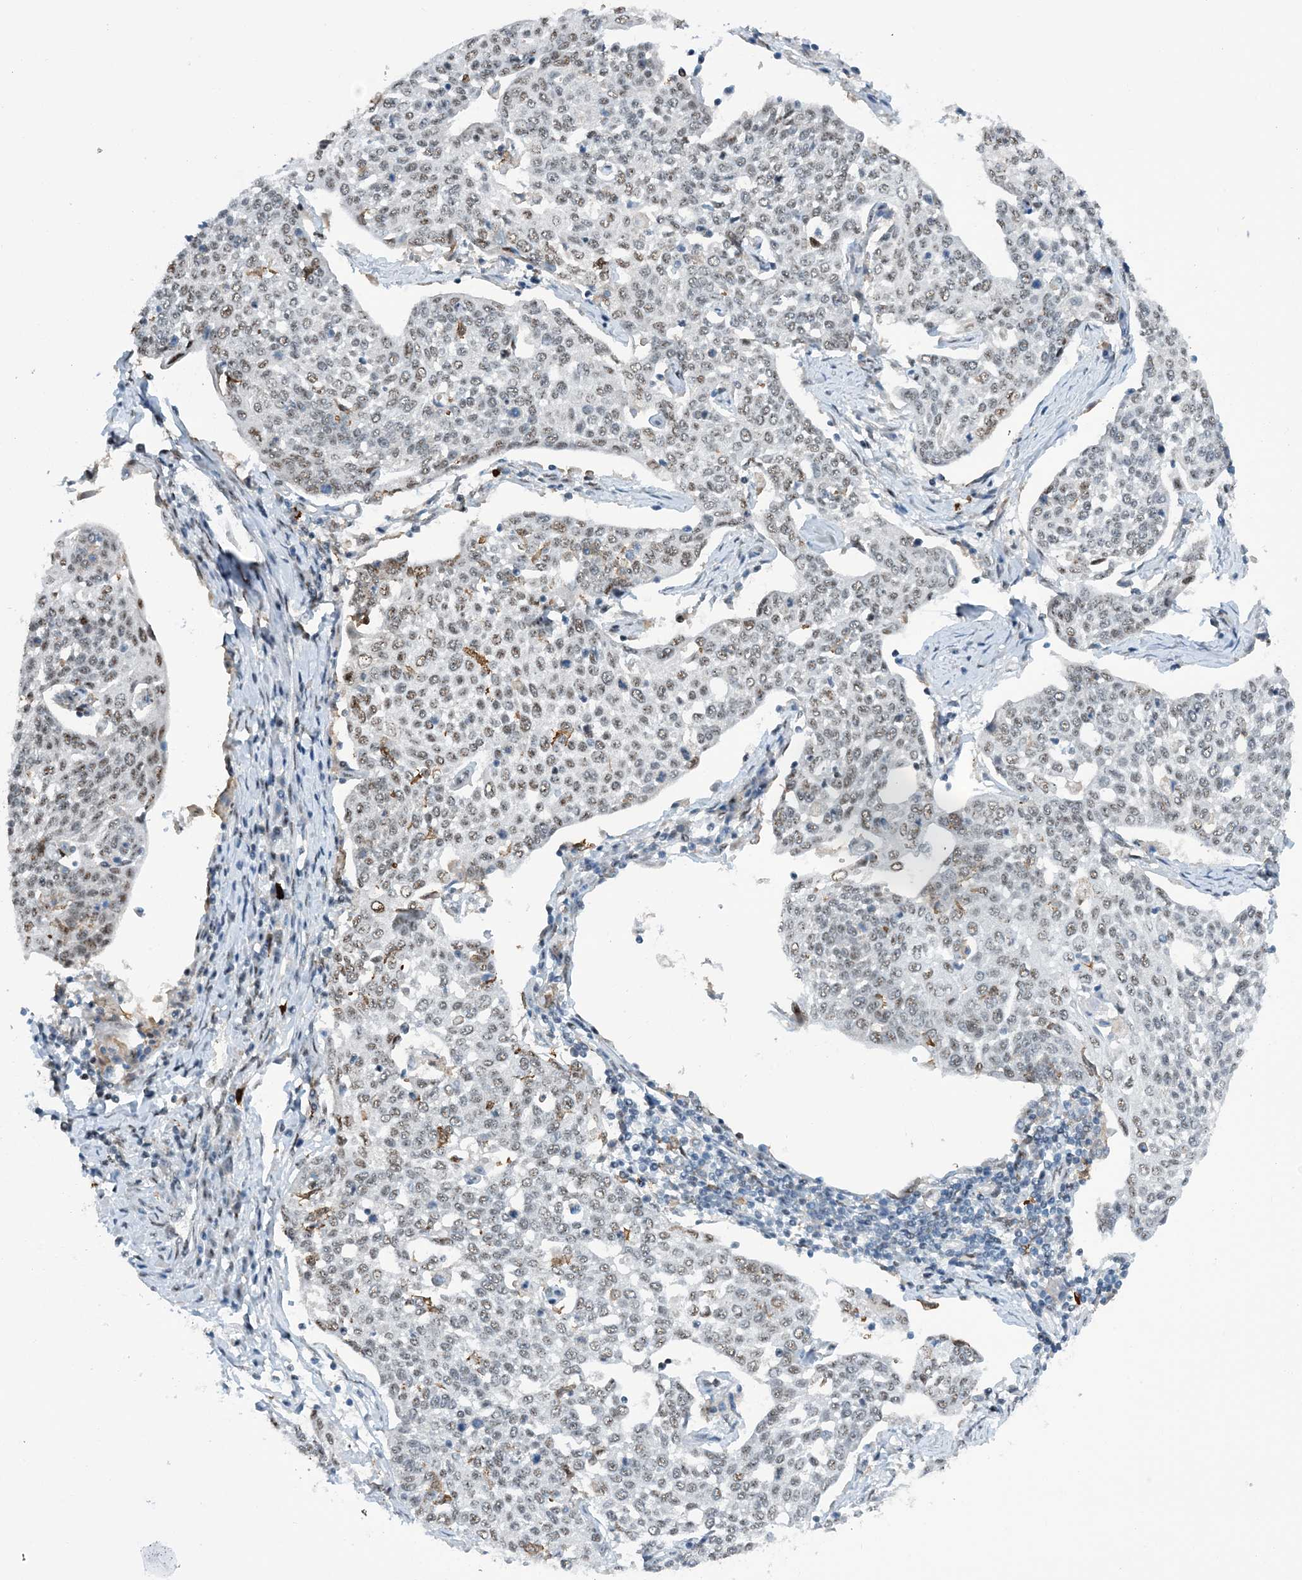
{"staining": {"intensity": "moderate", "quantity": "25%-75%", "location": "nuclear"}, "tissue": "cervical cancer", "cell_type": "Tumor cells", "image_type": "cancer", "snomed": [{"axis": "morphology", "description": "Squamous cell carcinoma, NOS"}, {"axis": "topography", "description": "Cervix"}], "caption": "Brown immunohistochemical staining in cervical squamous cell carcinoma demonstrates moderate nuclear staining in about 25%-75% of tumor cells.", "gene": "HEMK1", "patient": {"sex": "female", "age": 34}}